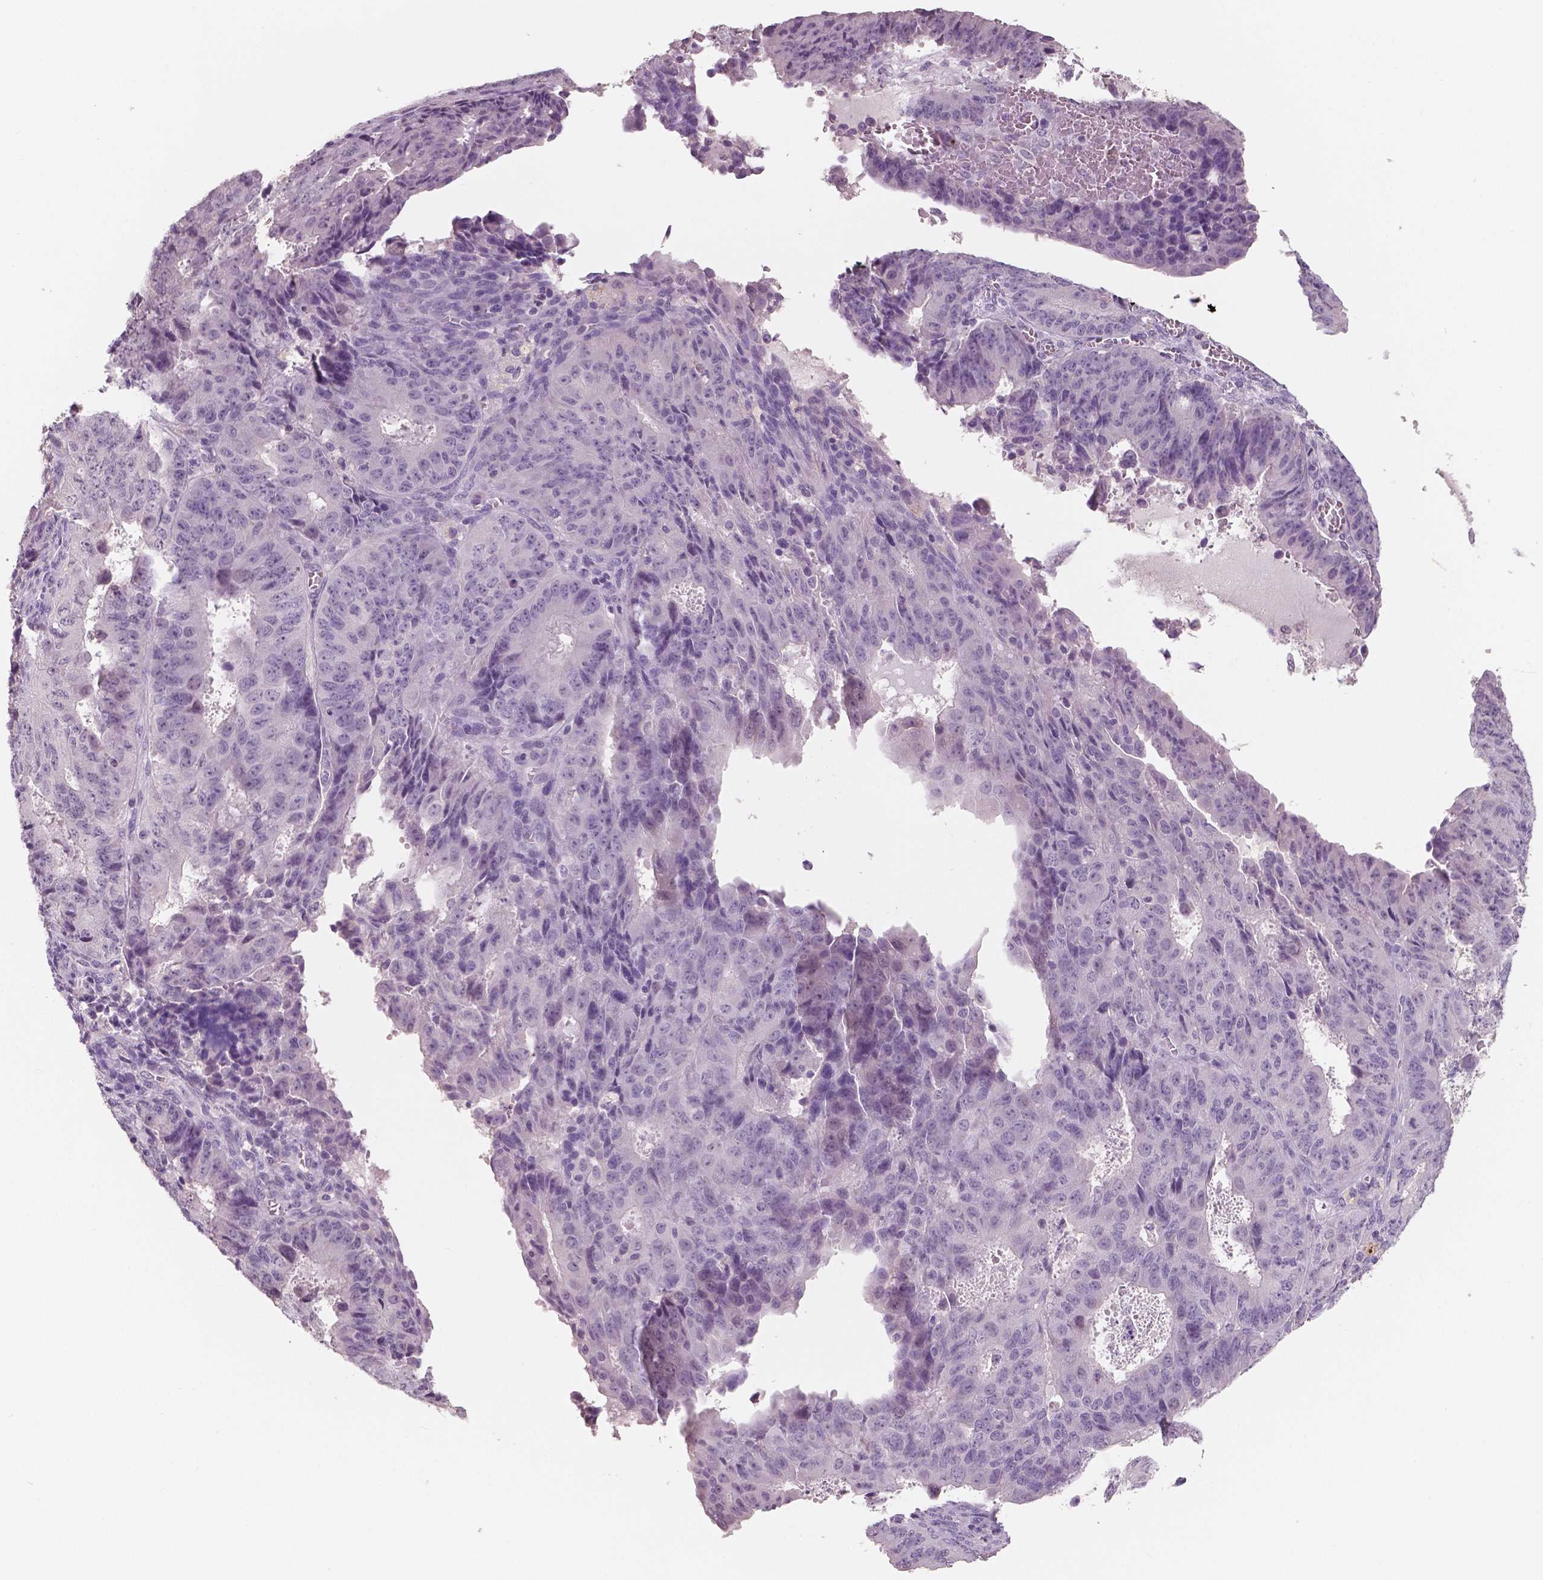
{"staining": {"intensity": "negative", "quantity": "none", "location": "none"}, "tissue": "ovarian cancer", "cell_type": "Tumor cells", "image_type": "cancer", "snomed": [{"axis": "morphology", "description": "Carcinoma, endometroid"}, {"axis": "topography", "description": "Ovary"}], "caption": "IHC histopathology image of ovarian cancer stained for a protein (brown), which demonstrates no expression in tumor cells.", "gene": "NECAB1", "patient": {"sex": "female", "age": 42}}